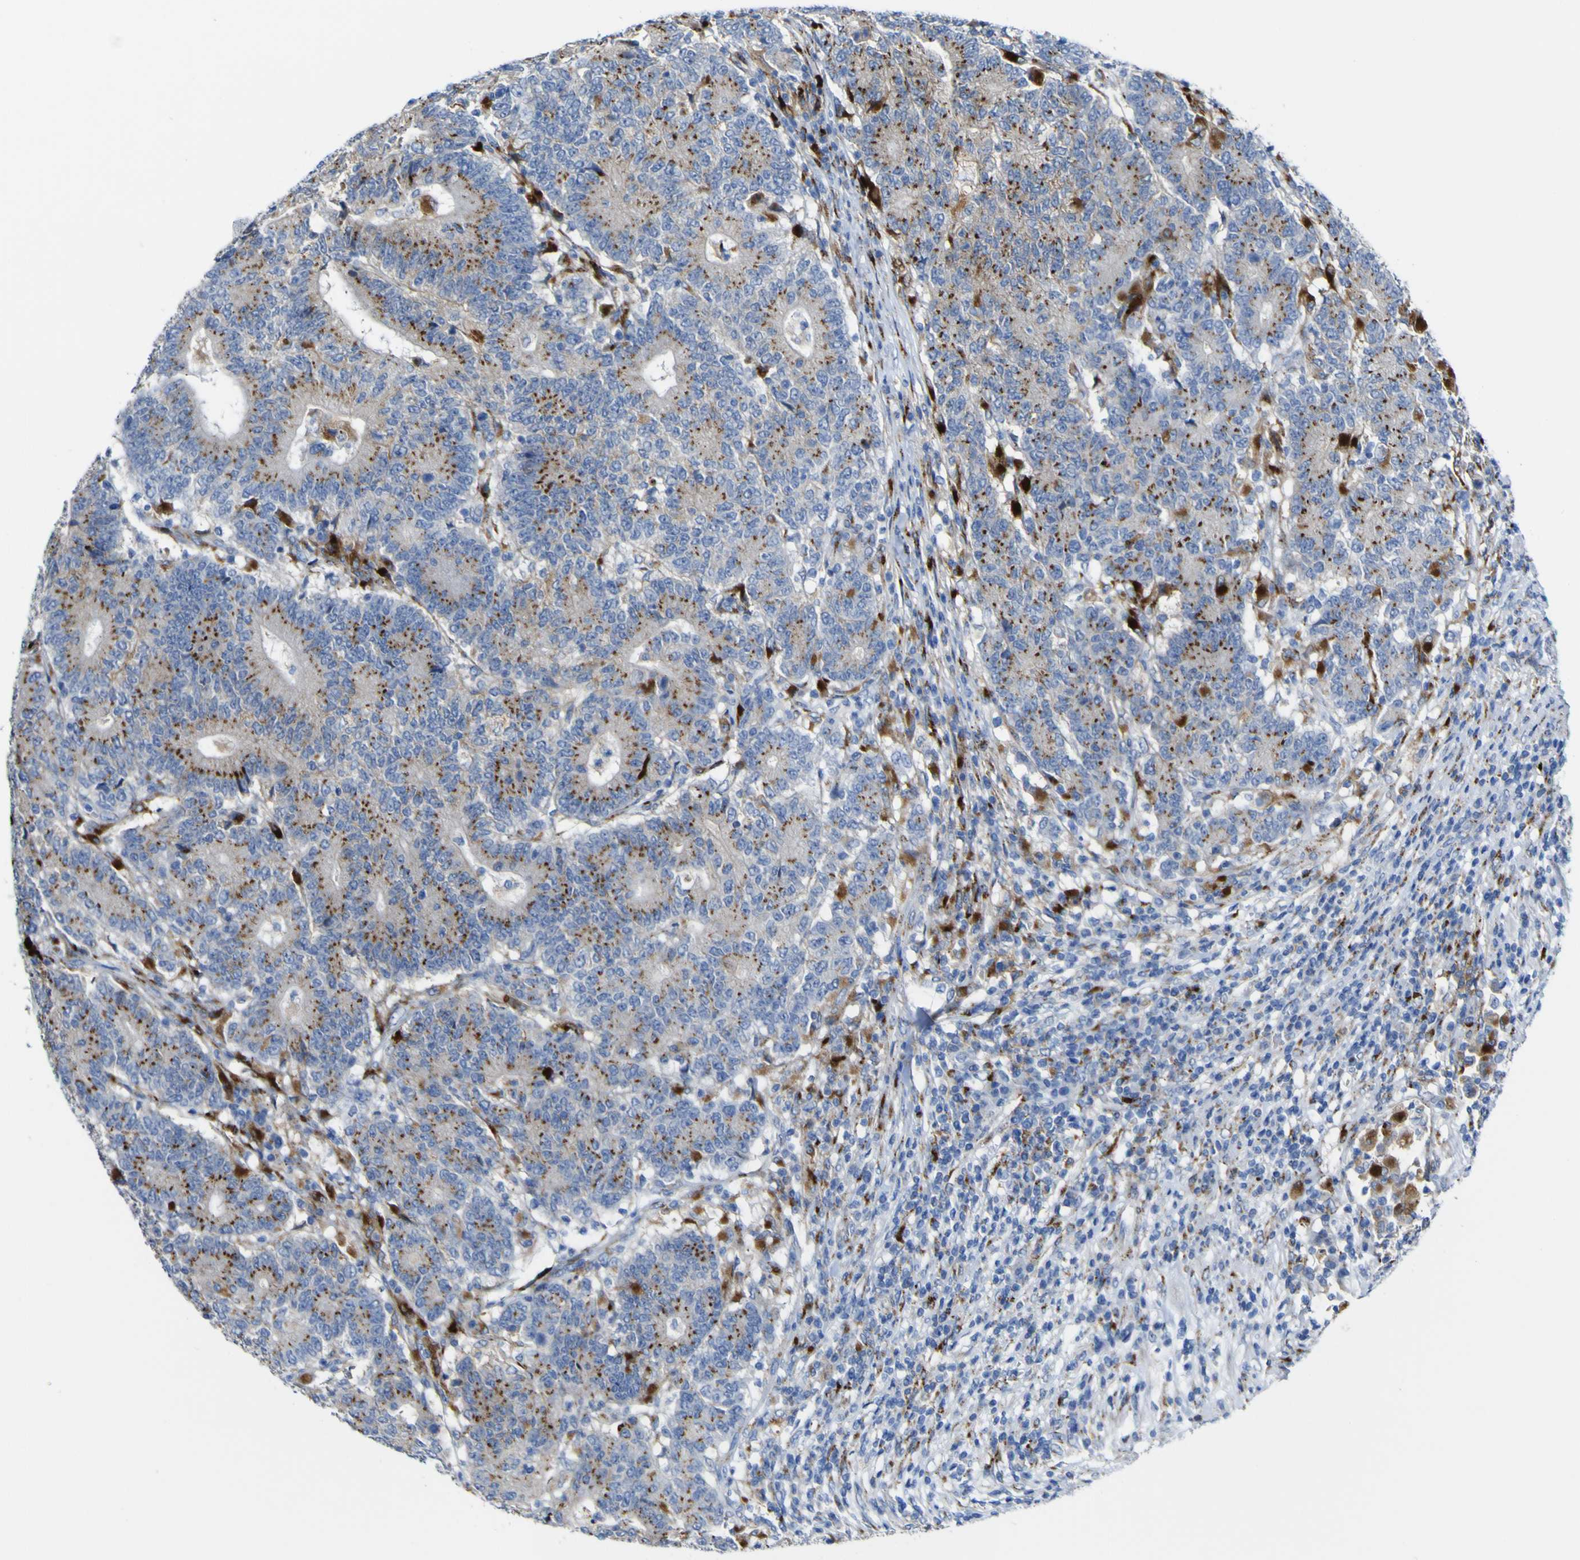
{"staining": {"intensity": "moderate", "quantity": ">75%", "location": "cytoplasmic/membranous"}, "tissue": "colorectal cancer", "cell_type": "Tumor cells", "image_type": "cancer", "snomed": [{"axis": "morphology", "description": "Normal tissue, NOS"}, {"axis": "morphology", "description": "Adenocarcinoma, NOS"}, {"axis": "topography", "description": "Colon"}], "caption": "This image demonstrates immunohistochemistry staining of human colorectal adenocarcinoma, with medium moderate cytoplasmic/membranous positivity in about >75% of tumor cells.", "gene": "PTPRF", "patient": {"sex": "female", "age": 75}}